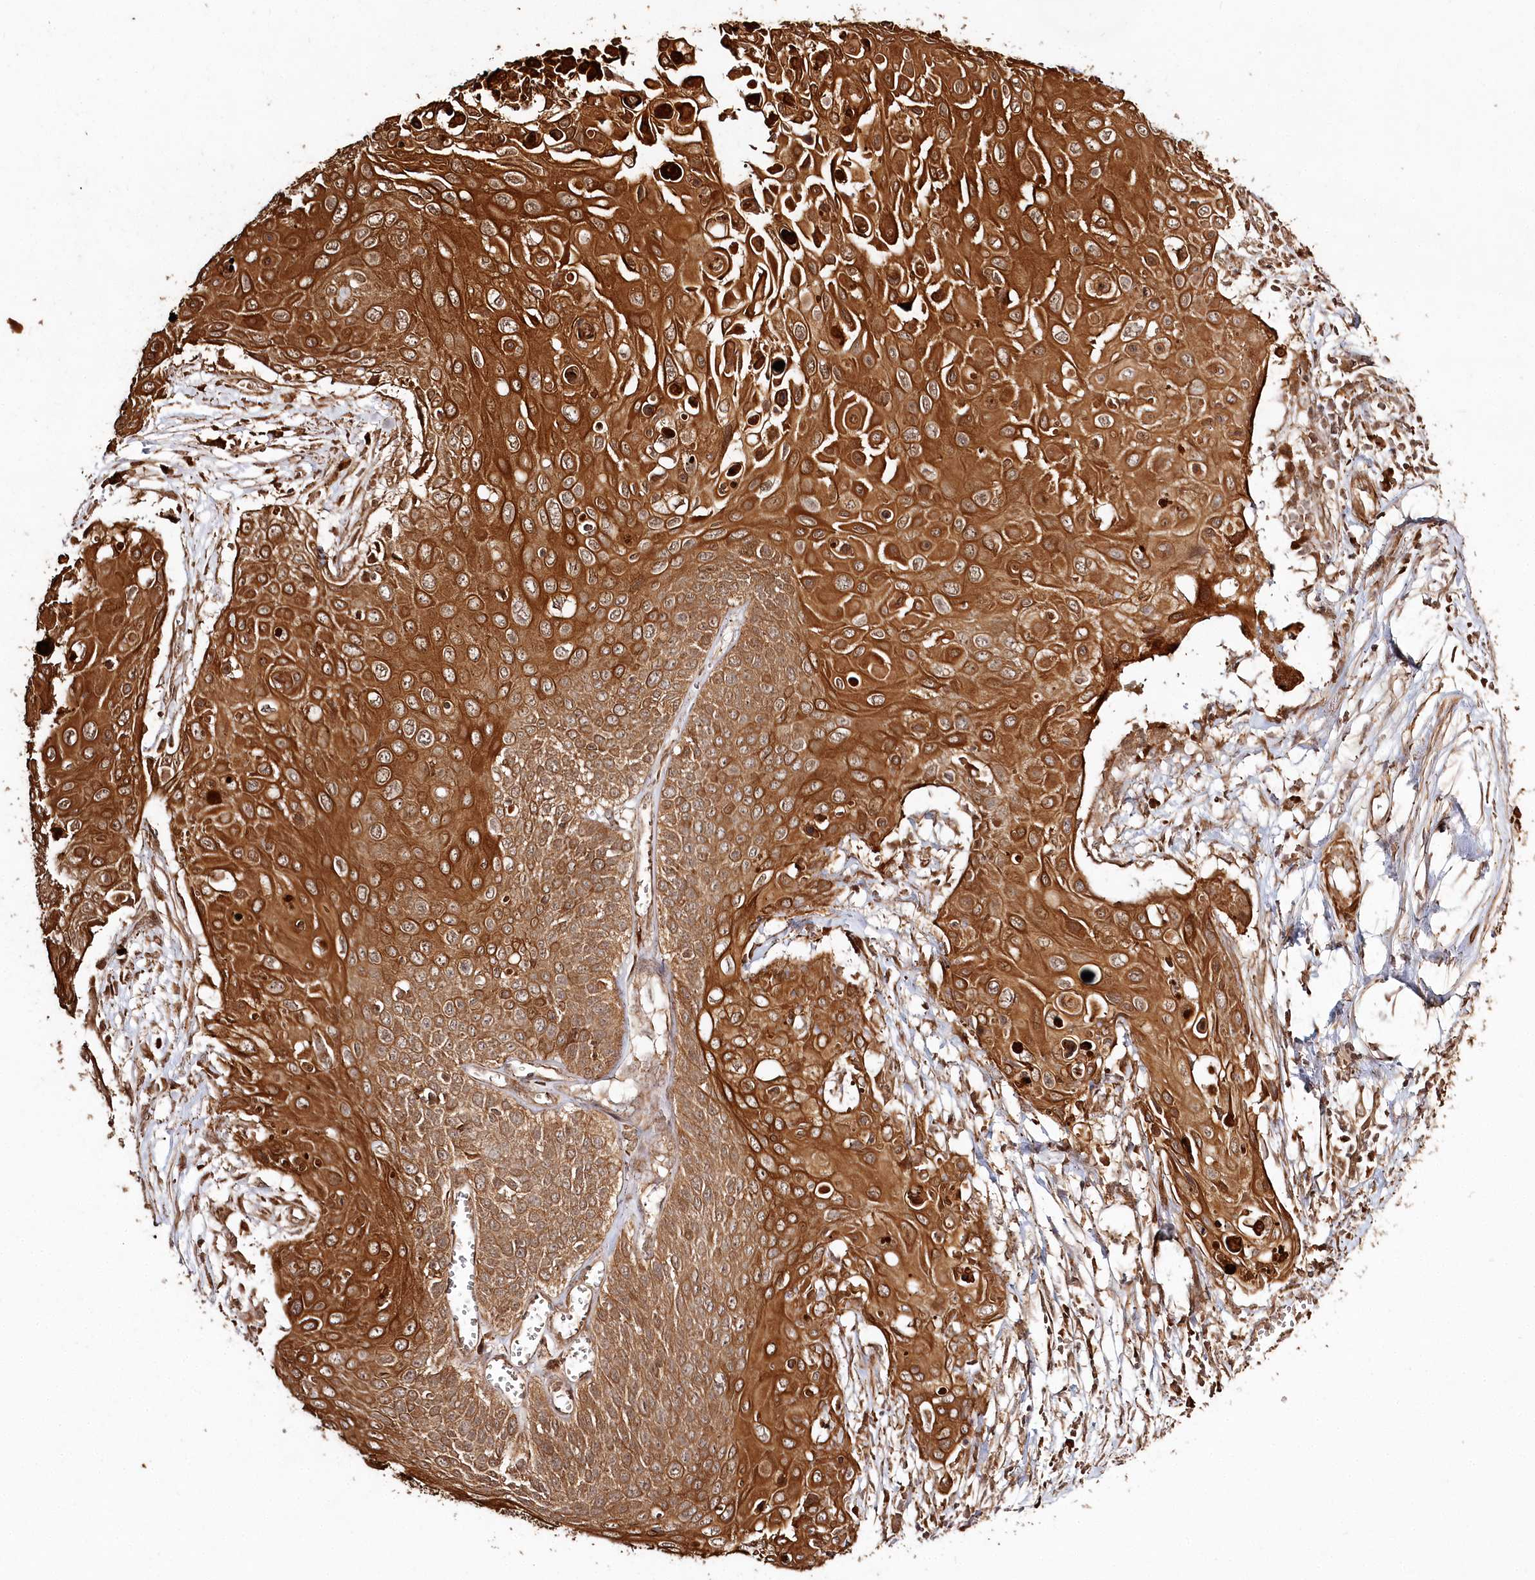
{"staining": {"intensity": "strong", "quantity": ">75%", "location": "cytoplasmic/membranous"}, "tissue": "cervical cancer", "cell_type": "Tumor cells", "image_type": "cancer", "snomed": [{"axis": "morphology", "description": "Squamous cell carcinoma, NOS"}, {"axis": "topography", "description": "Cervix"}], "caption": "DAB (3,3'-diaminobenzidine) immunohistochemical staining of human cervical cancer demonstrates strong cytoplasmic/membranous protein positivity in approximately >75% of tumor cells.", "gene": "ULK2", "patient": {"sex": "female", "age": 39}}